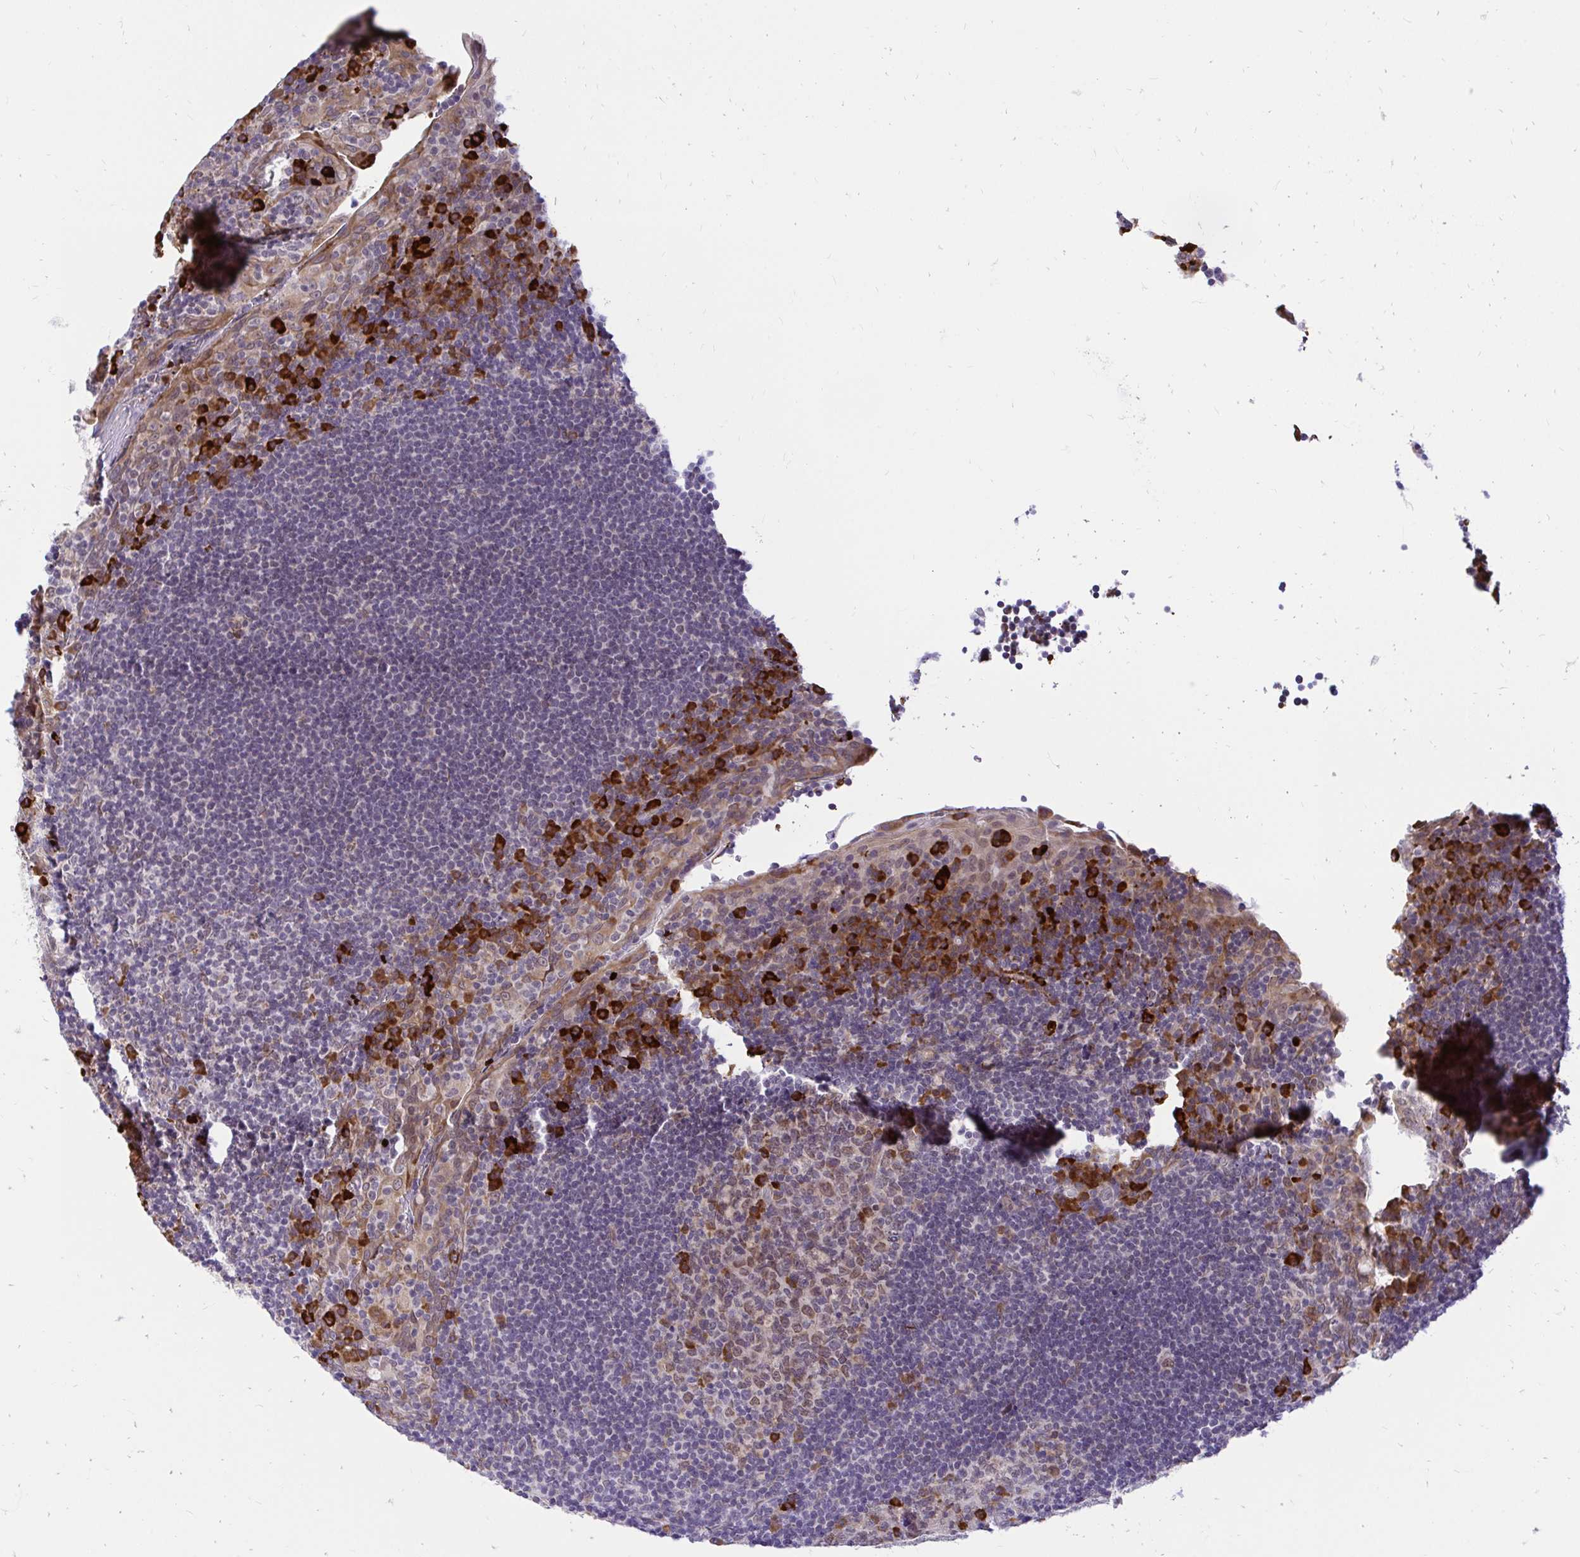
{"staining": {"intensity": "strong", "quantity": "<25%", "location": "cytoplasmic/membranous"}, "tissue": "tonsil", "cell_type": "Germinal center cells", "image_type": "normal", "snomed": [{"axis": "morphology", "description": "Normal tissue, NOS"}, {"axis": "topography", "description": "Tonsil"}], "caption": "Immunohistochemistry of benign tonsil reveals medium levels of strong cytoplasmic/membranous staining in approximately <25% of germinal center cells. Nuclei are stained in blue.", "gene": "NAALAD2", "patient": {"sex": "male", "age": 17}}